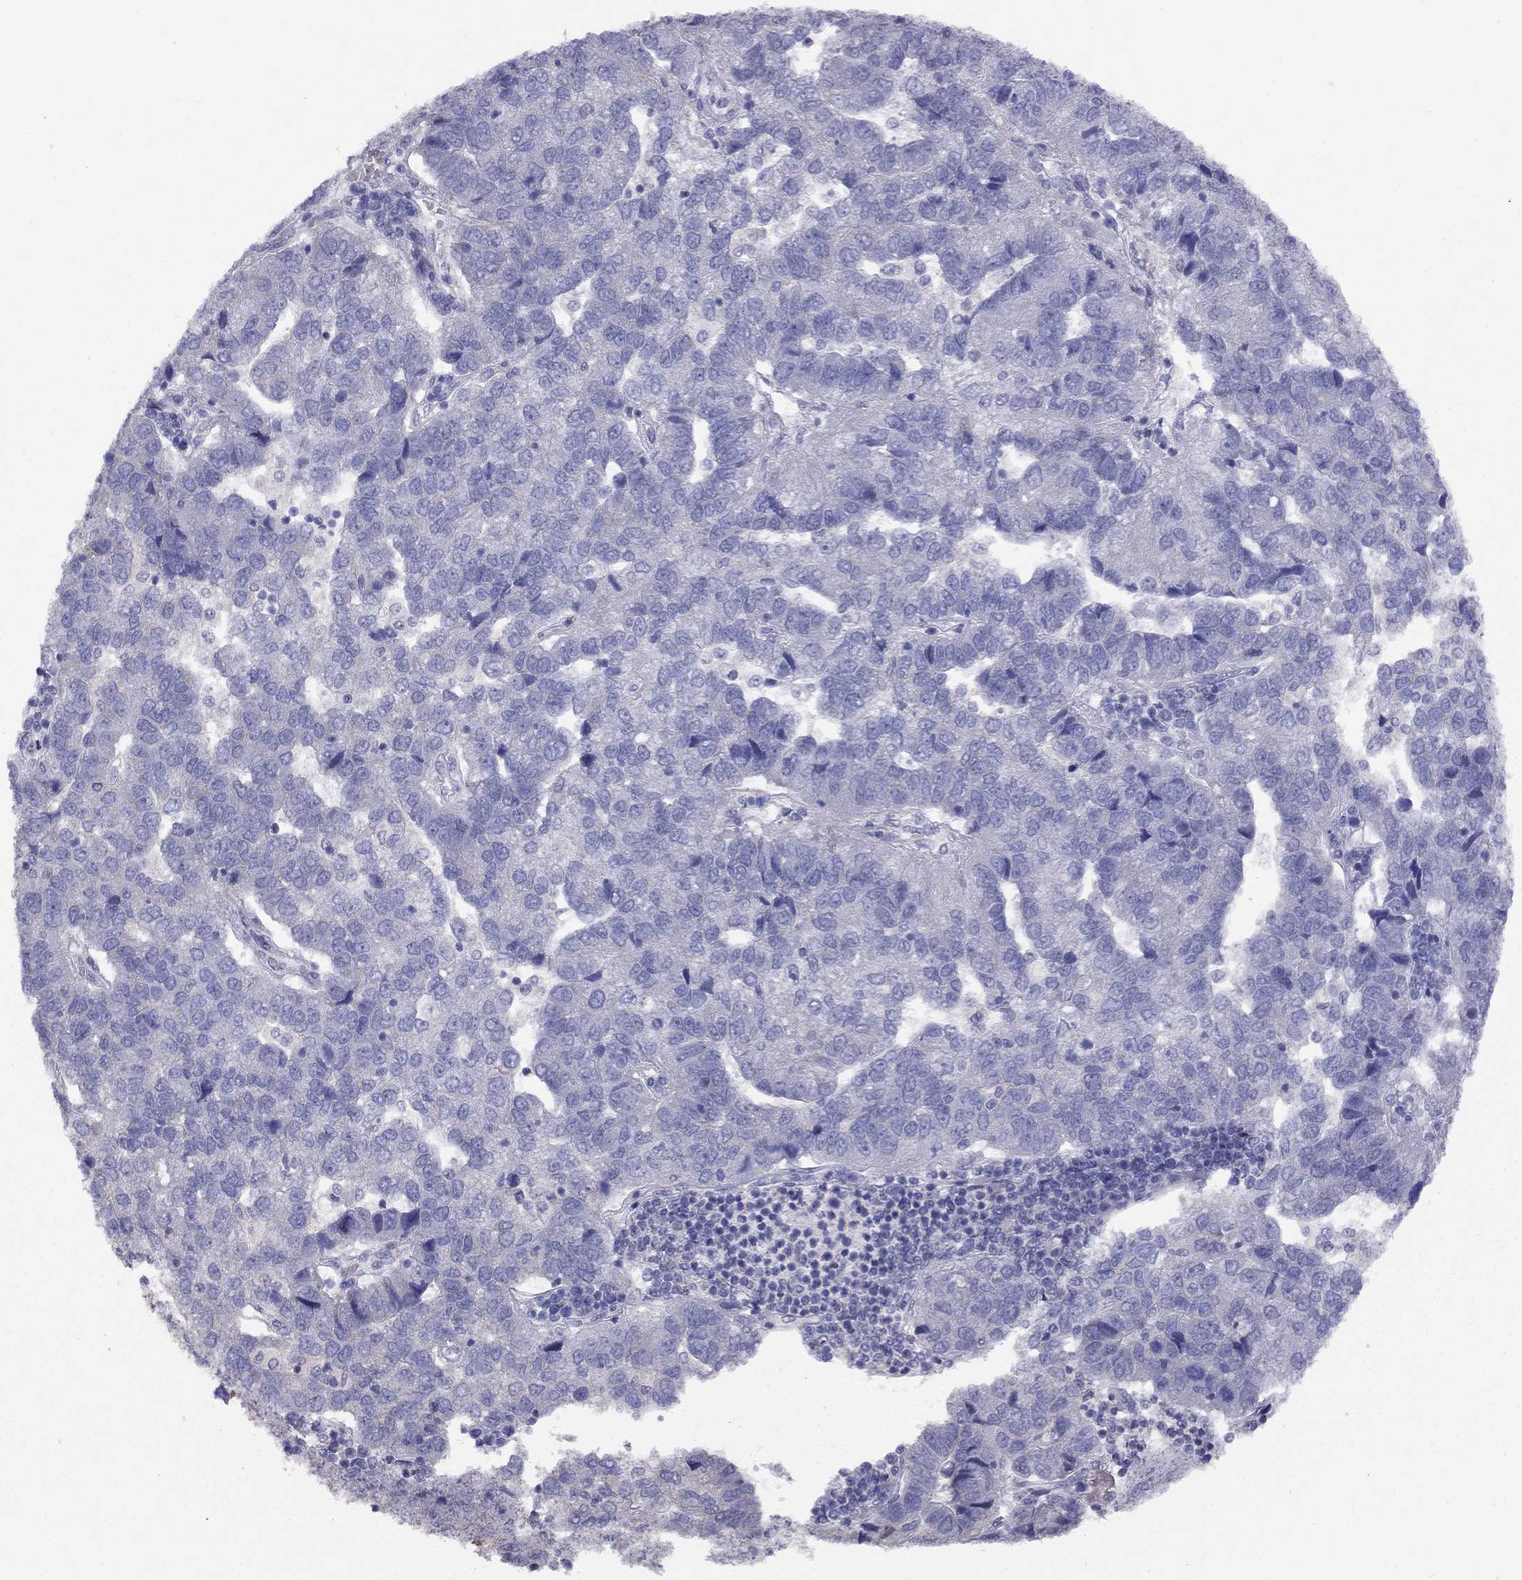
{"staining": {"intensity": "negative", "quantity": "none", "location": "none"}, "tissue": "pancreatic cancer", "cell_type": "Tumor cells", "image_type": "cancer", "snomed": [{"axis": "morphology", "description": "Adenocarcinoma, NOS"}, {"axis": "topography", "description": "Pancreas"}], "caption": "Adenocarcinoma (pancreatic) was stained to show a protein in brown. There is no significant staining in tumor cells.", "gene": "SYTL2", "patient": {"sex": "female", "age": 61}}